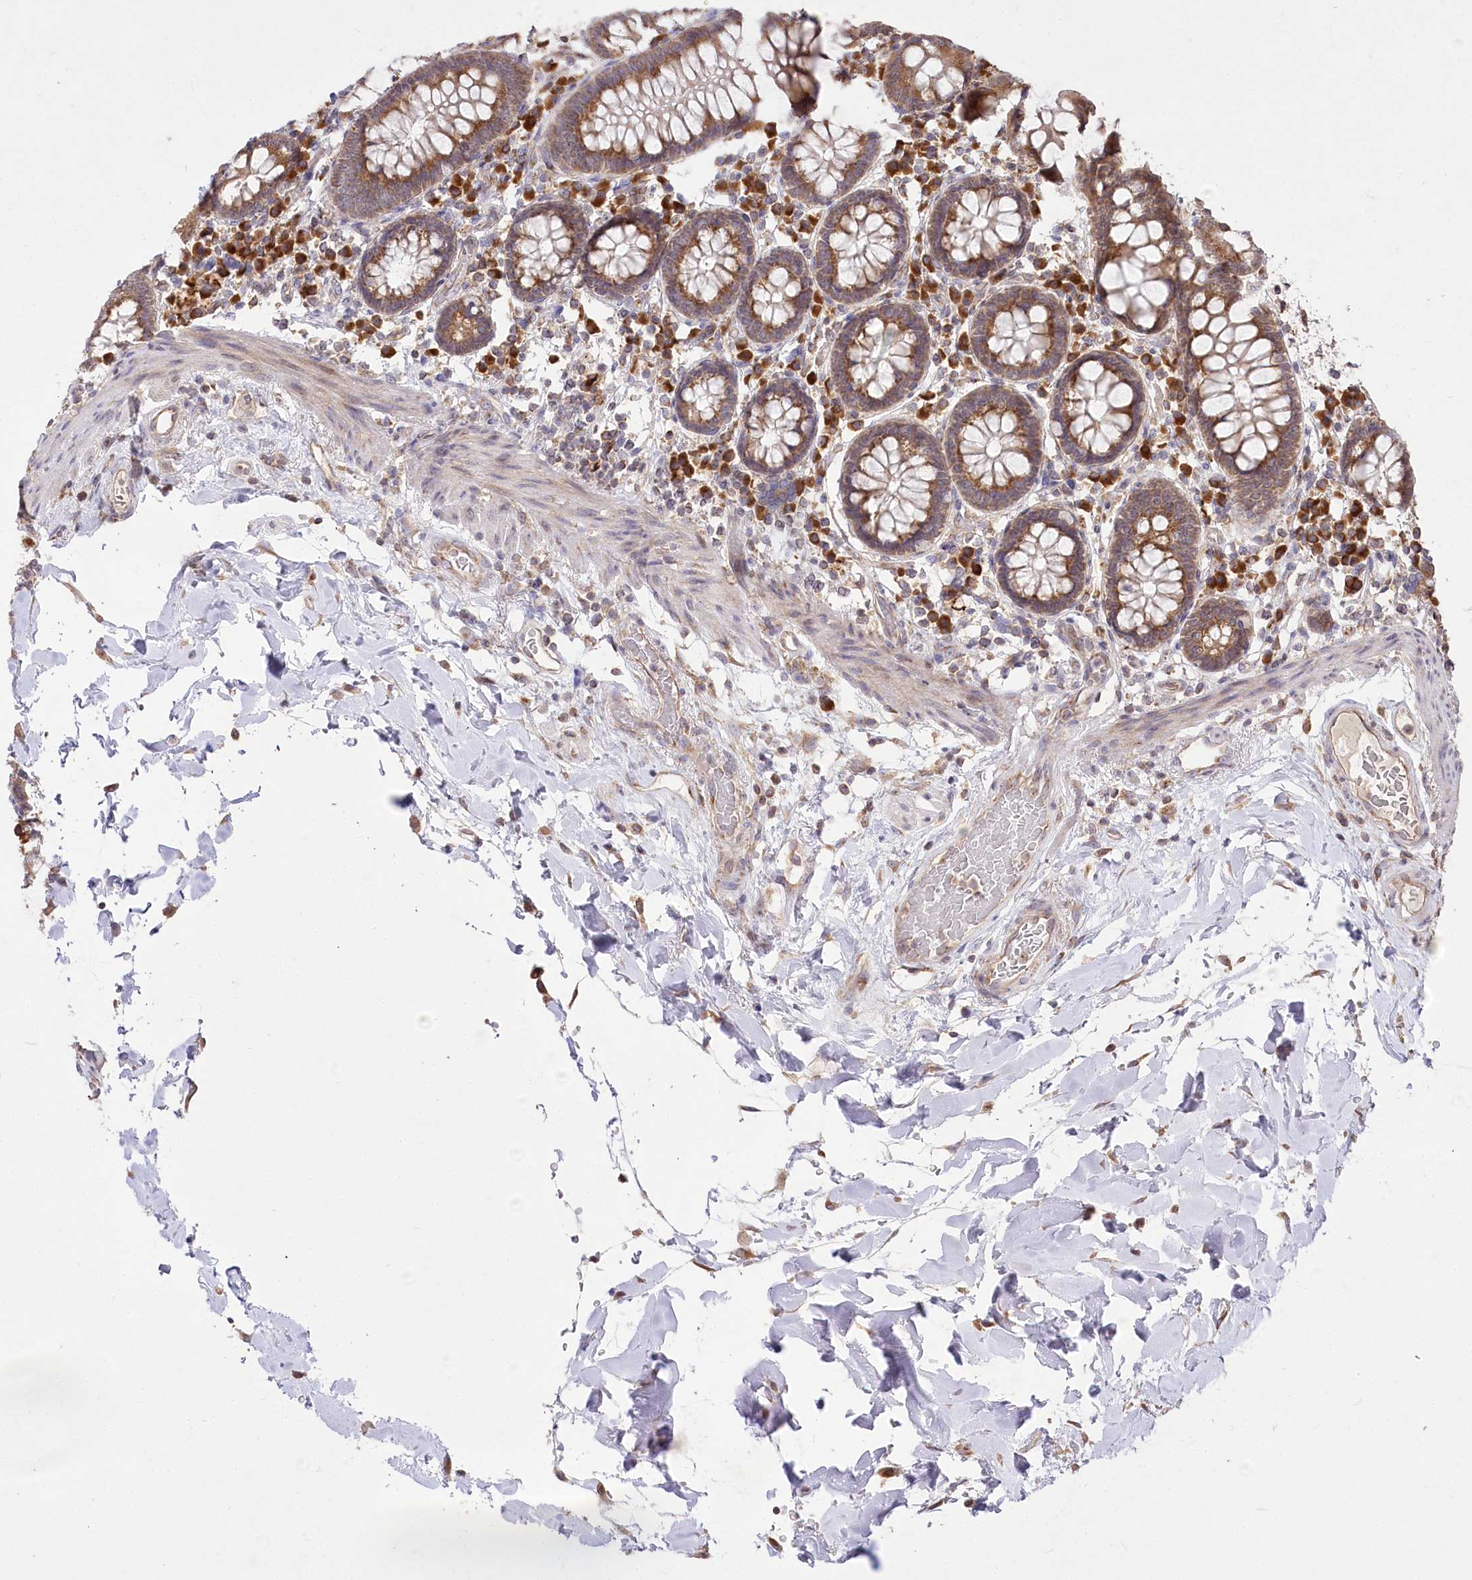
{"staining": {"intensity": "moderate", "quantity": ">75%", "location": "cytoplasmic/membranous"}, "tissue": "colon", "cell_type": "Endothelial cells", "image_type": "normal", "snomed": [{"axis": "morphology", "description": "Normal tissue, NOS"}, {"axis": "topography", "description": "Colon"}], "caption": "Benign colon reveals moderate cytoplasmic/membranous staining in approximately >75% of endothelial cells, visualized by immunohistochemistry.", "gene": "STT3B", "patient": {"sex": "female", "age": 79}}